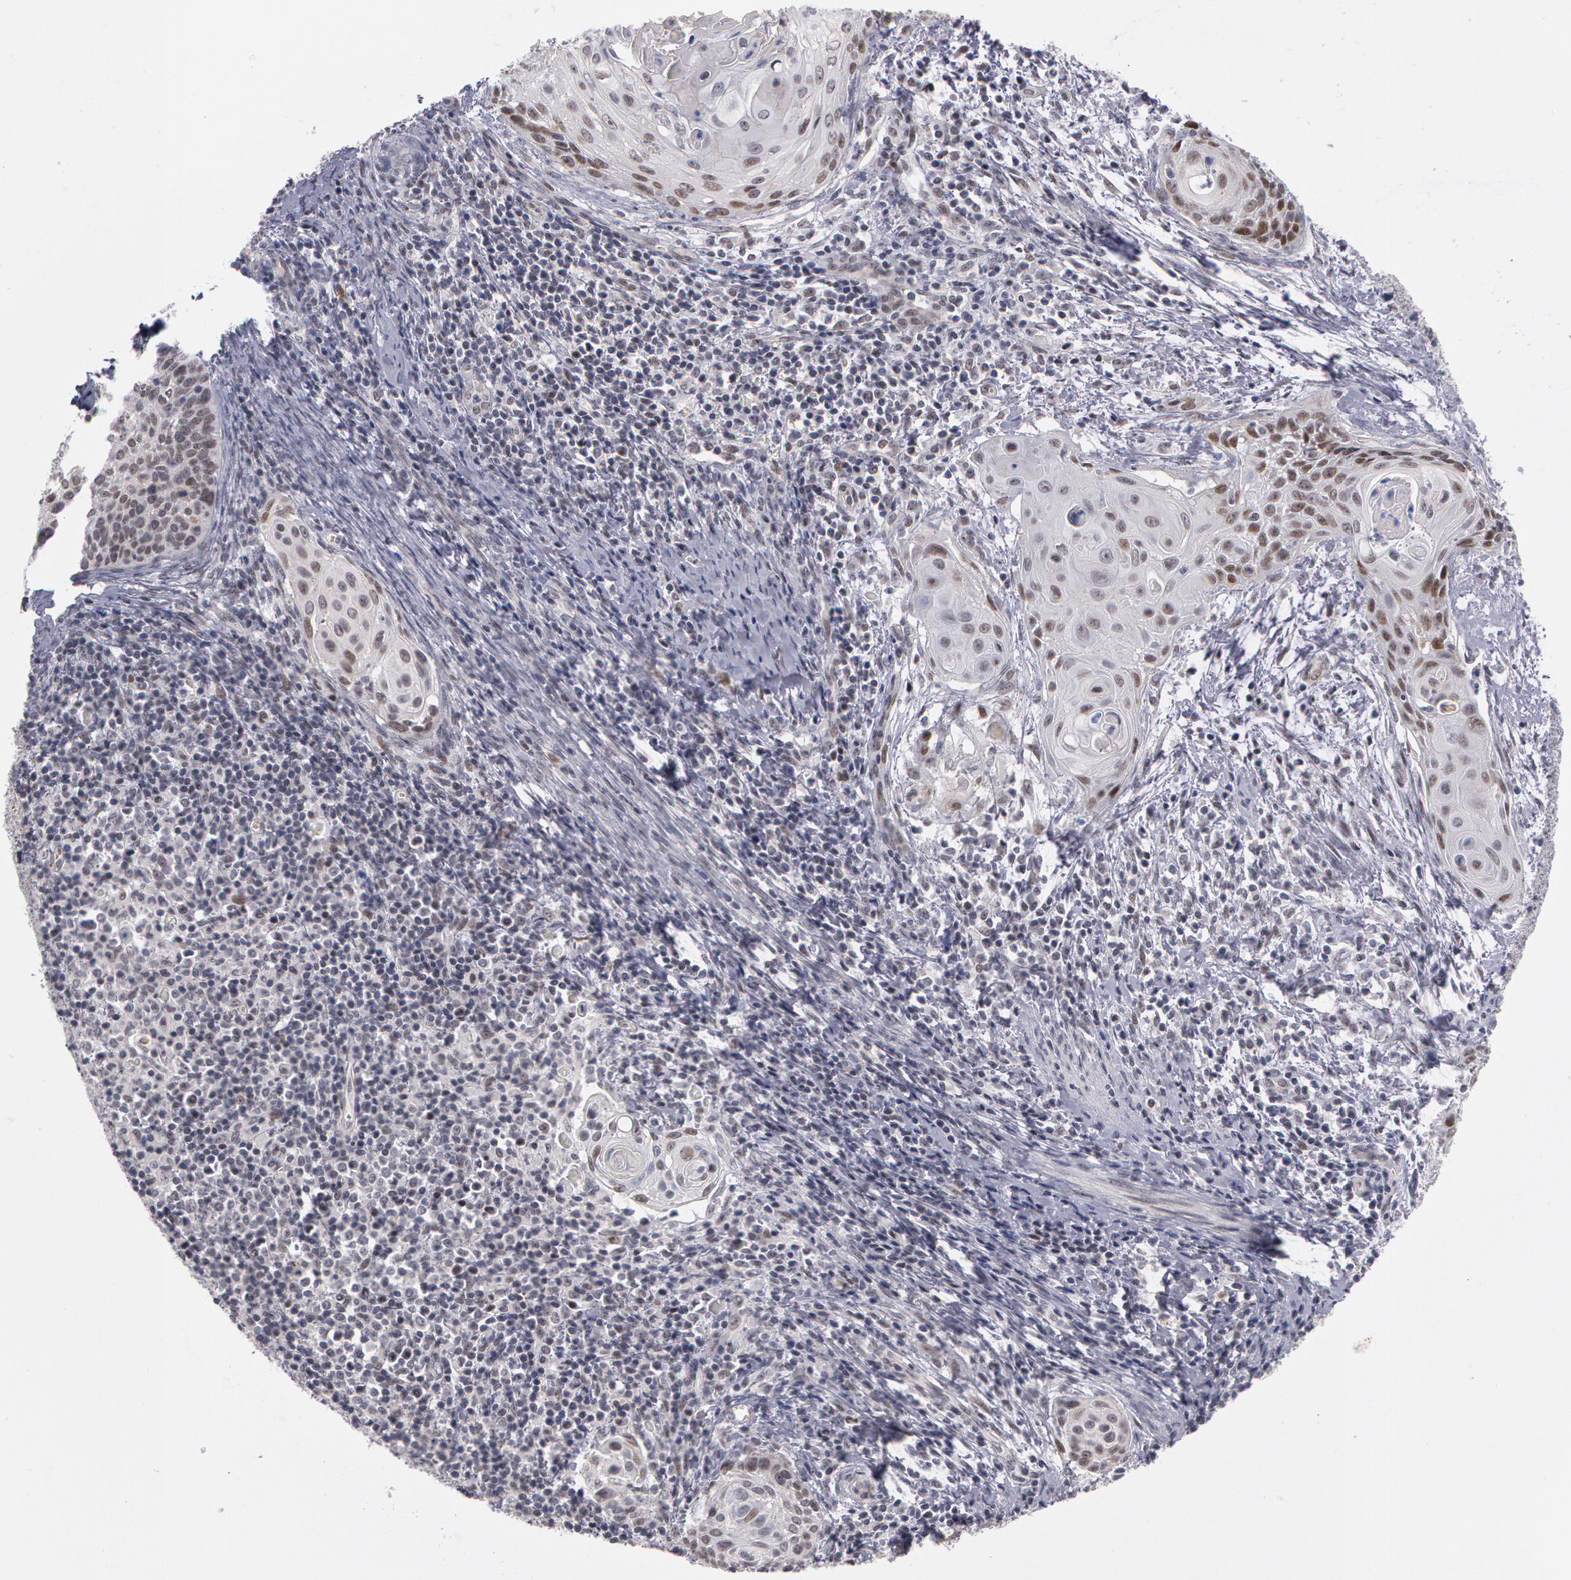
{"staining": {"intensity": "weak", "quantity": "<25%", "location": "nuclear"}, "tissue": "cervical cancer", "cell_type": "Tumor cells", "image_type": "cancer", "snomed": [{"axis": "morphology", "description": "Squamous cell carcinoma, NOS"}, {"axis": "topography", "description": "Cervix"}], "caption": "Cervical squamous cell carcinoma was stained to show a protein in brown. There is no significant positivity in tumor cells. Brightfield microscopy of immunohistochemistry (IHC) stained with DAB (3,3'-diaminobenzidine) (brown) and hematoxylin (blue), captured at high magnification.", "gene": "PRICKLE1", "patient": {"sex": "female", "age": 33}}